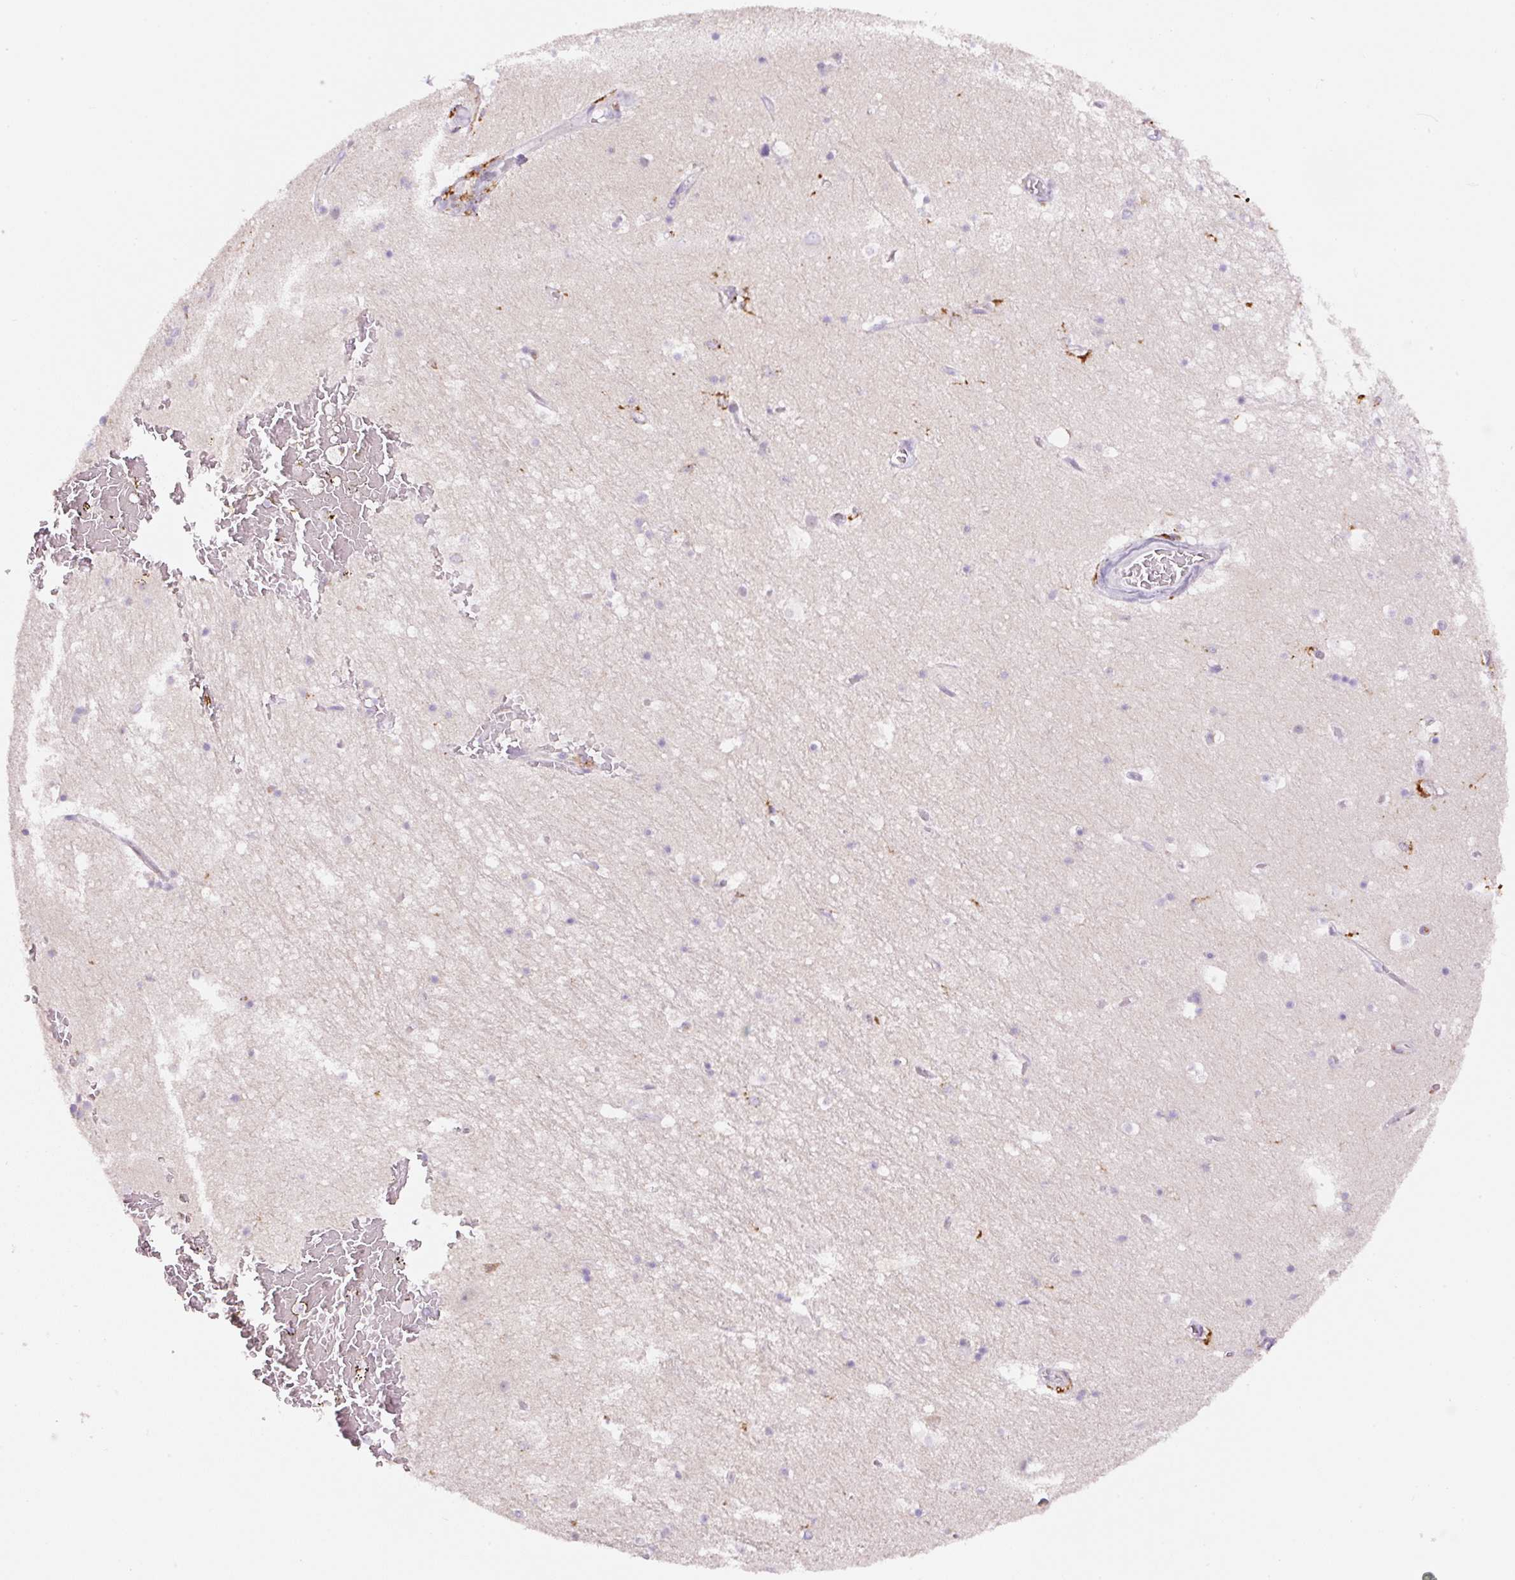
{"staining": {"intensity": "negative", "quantity": "none", "location": "none"}, "tissue": "hippocampus", "cell_type": "Glial cells", "image_type": "normal", "snomed": [{"axis": "morphology", "description": "Normal tissue, NOS"}, {"axis": "topography", "description": "Hippocampus"}], "caption": "DAB immunohistochemical staining of benign hippocampus displays no significant expression in glial cells.", "gene": "CEBPZOS", "patient": {"sex": "female", "age": 52}}